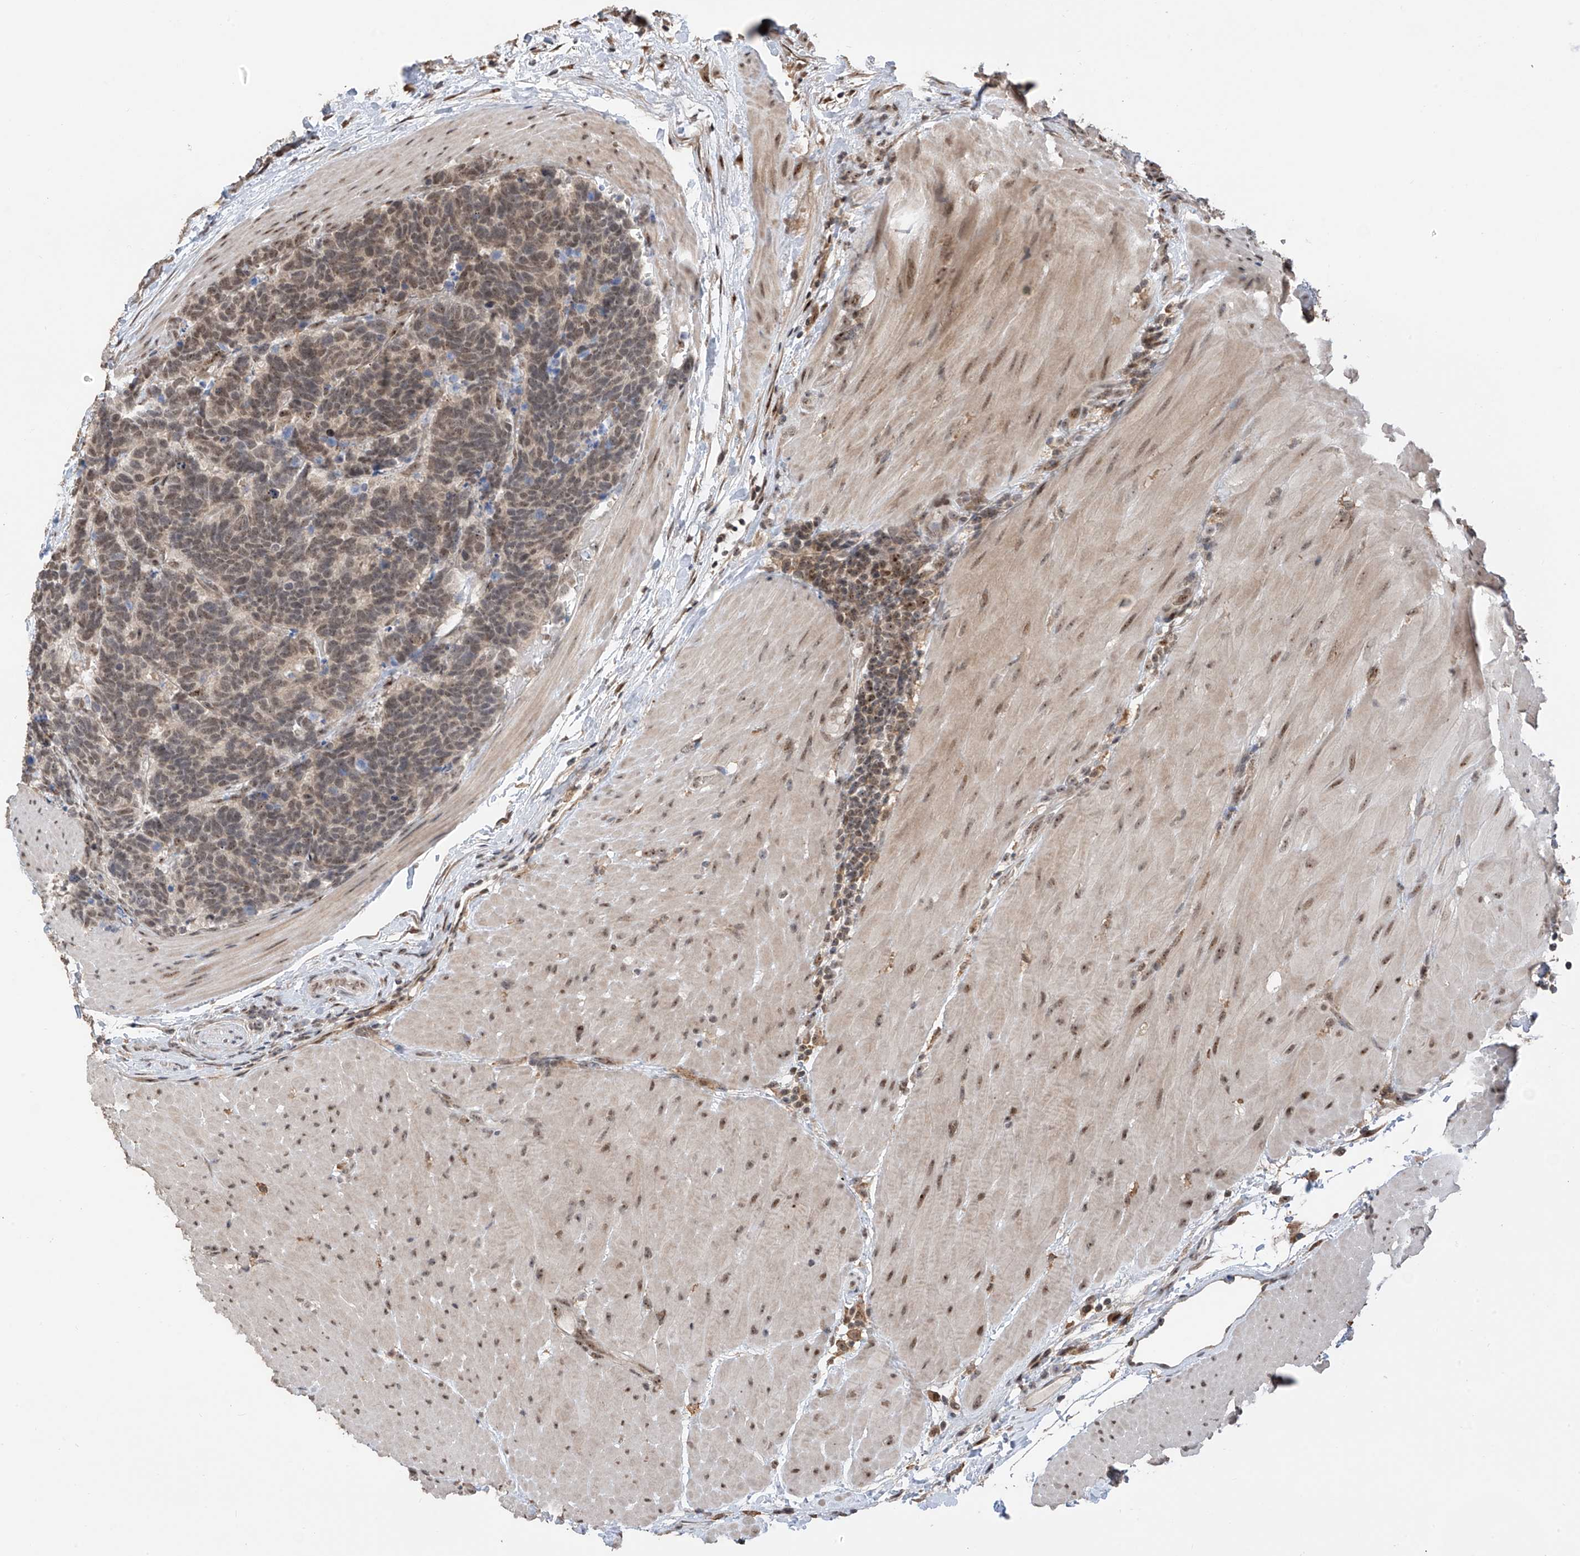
{"staining": {"intensity": "weak", "quantity": "25%-75%", "location": "nuclear"}, "tissue": "carcinoid", "cell_type": "Tumor cells", "image_type": "cancer", "snomed": [{"axis": "morphology", "description": "Carcinoma, NOS"}, {"axis": "morphology", "description": "Carcinoid, malignant, NOS"}, {"axis": "topography", "description": "Urinary bladder"}], "caption": "Protein analysis of carcinoid tissue shows weak nuclear staining in about 25%-75% of tumor cells.", "gene": "C1orf131", "patient": {"sex": "male", "age": 57}}